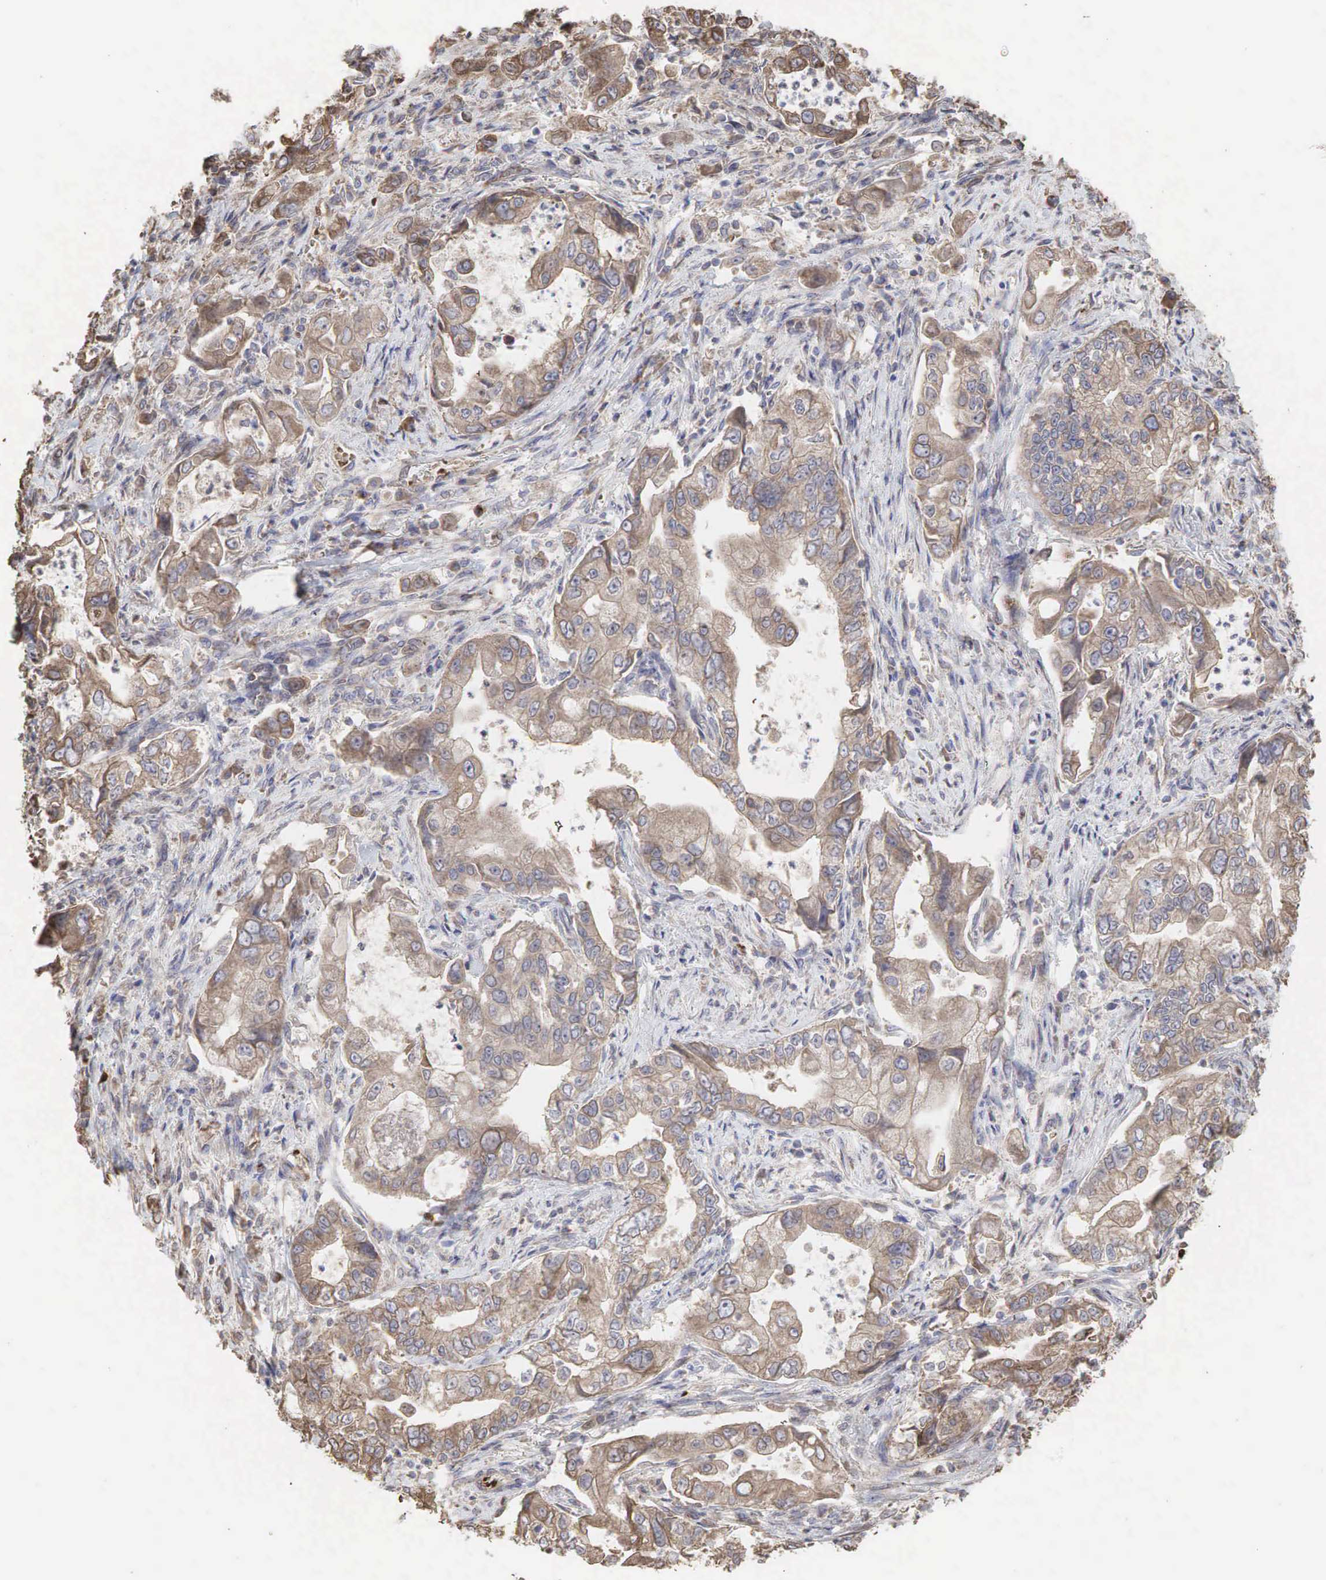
{"staining": {"intensity": "weak", "quantity": ">75%", "location": "cytoplasmic/membranous"}, "tissue": "stomach cancer", "cell_type": "Tumor cells", "image_type": "cancer", "snomed": [{"axis": "morphology", "description": "Adenocarcinoma, NOS"}, {"axis": "topography", "description": "Pancreas"}, {"axis": "topography", "description": "Stomach, upper"}], "caption": "Stomach cancer stained with DAB (3,3'-diaminobenzidine) immunohistochemistry shows low levels of weak cytoplasmic/membranous staining in approximately >75% of tumor cells. (DAB IHC with brightfield microscopy, high magnification).", "gene": "PABPC5", "patient": {"sex": "male", "age": 77}}